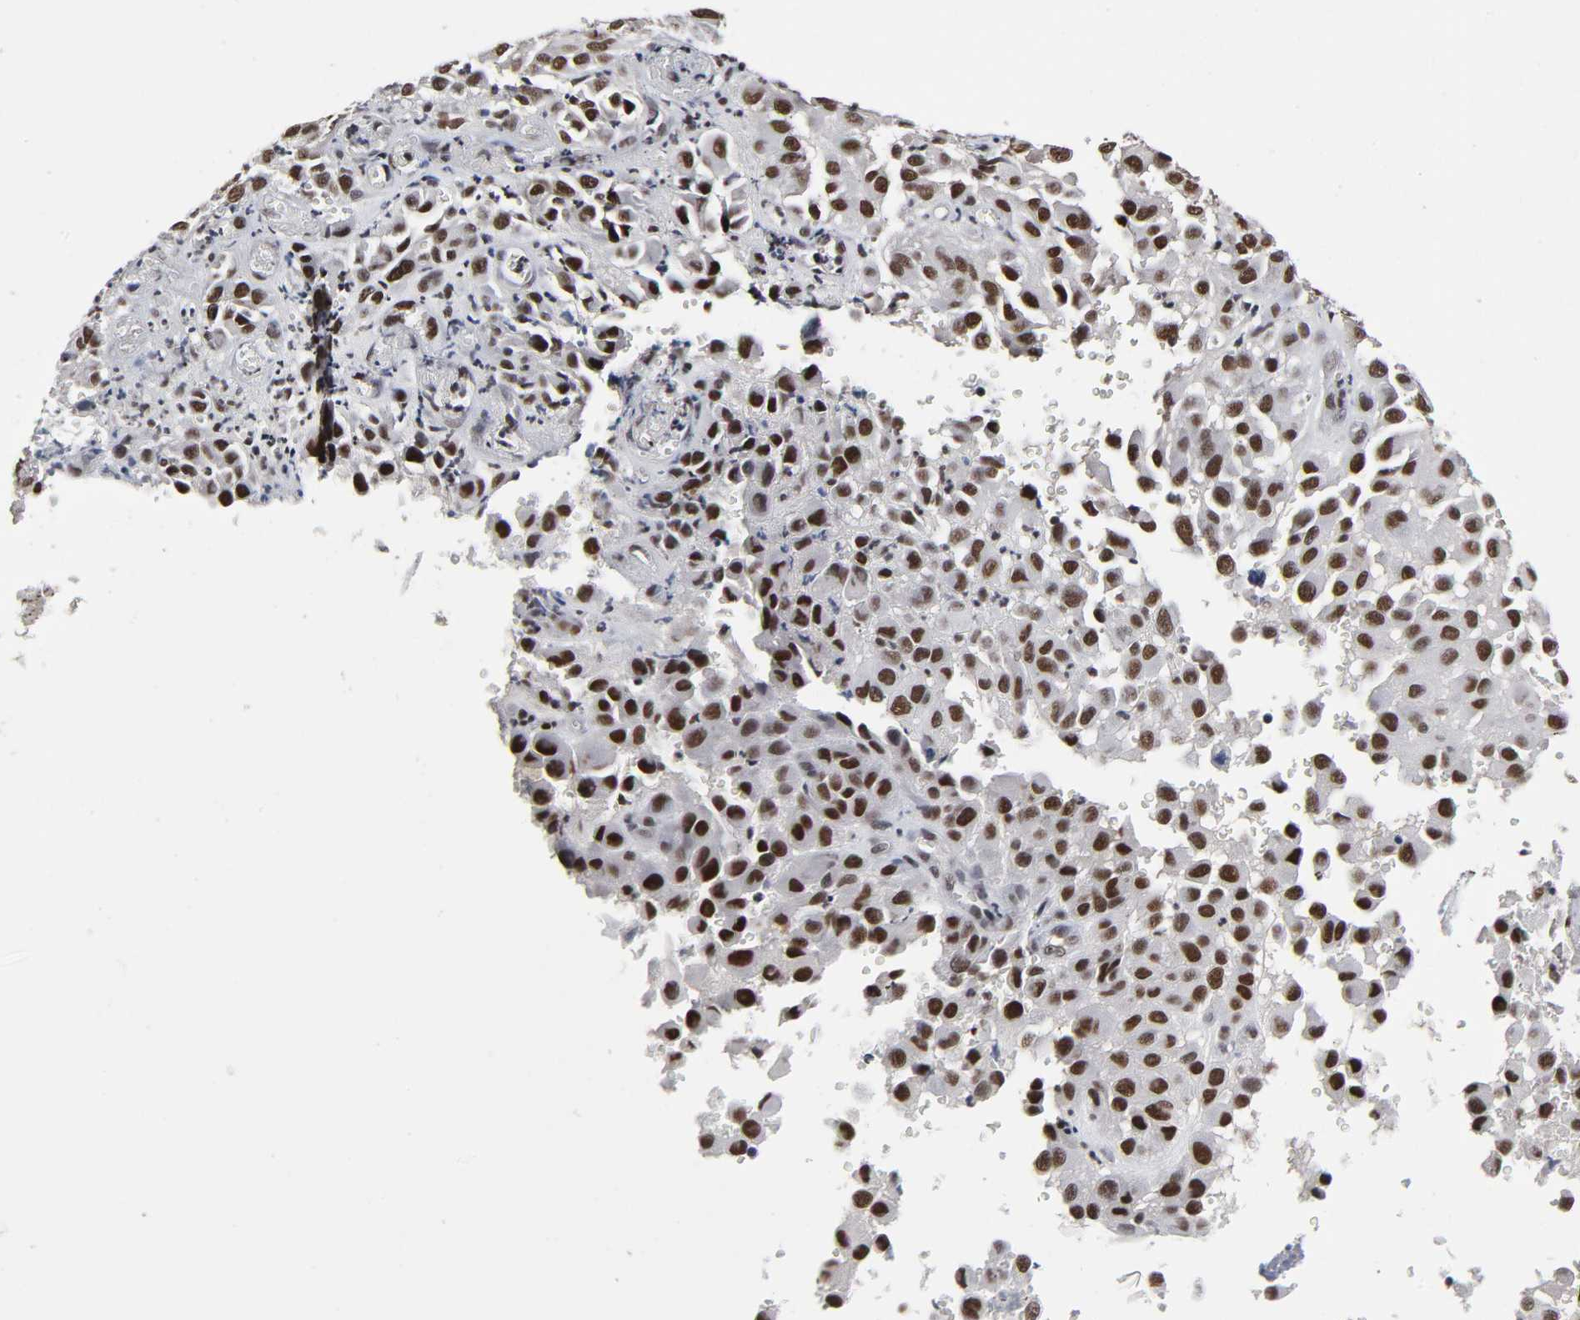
{"staining": {"intensity": "strong", "quantity": ">75%", "location": "nuclear"}, "tissue": "melanoma", "cell_type": "Tumor cells", "image_type": "cancer", "snomed": [{"axis": "morphology", "description": "Malignant melanoma, NOS"}, {"axis": "topography", "description": "Skin"}], "caption": "This is an image of immunohistochemistry staining of malignant melanoma, which shows strong expression in the nuclear of tumor cells.", "gene": "TRIM33", "patient": {"sex": "female", "age": 21}}